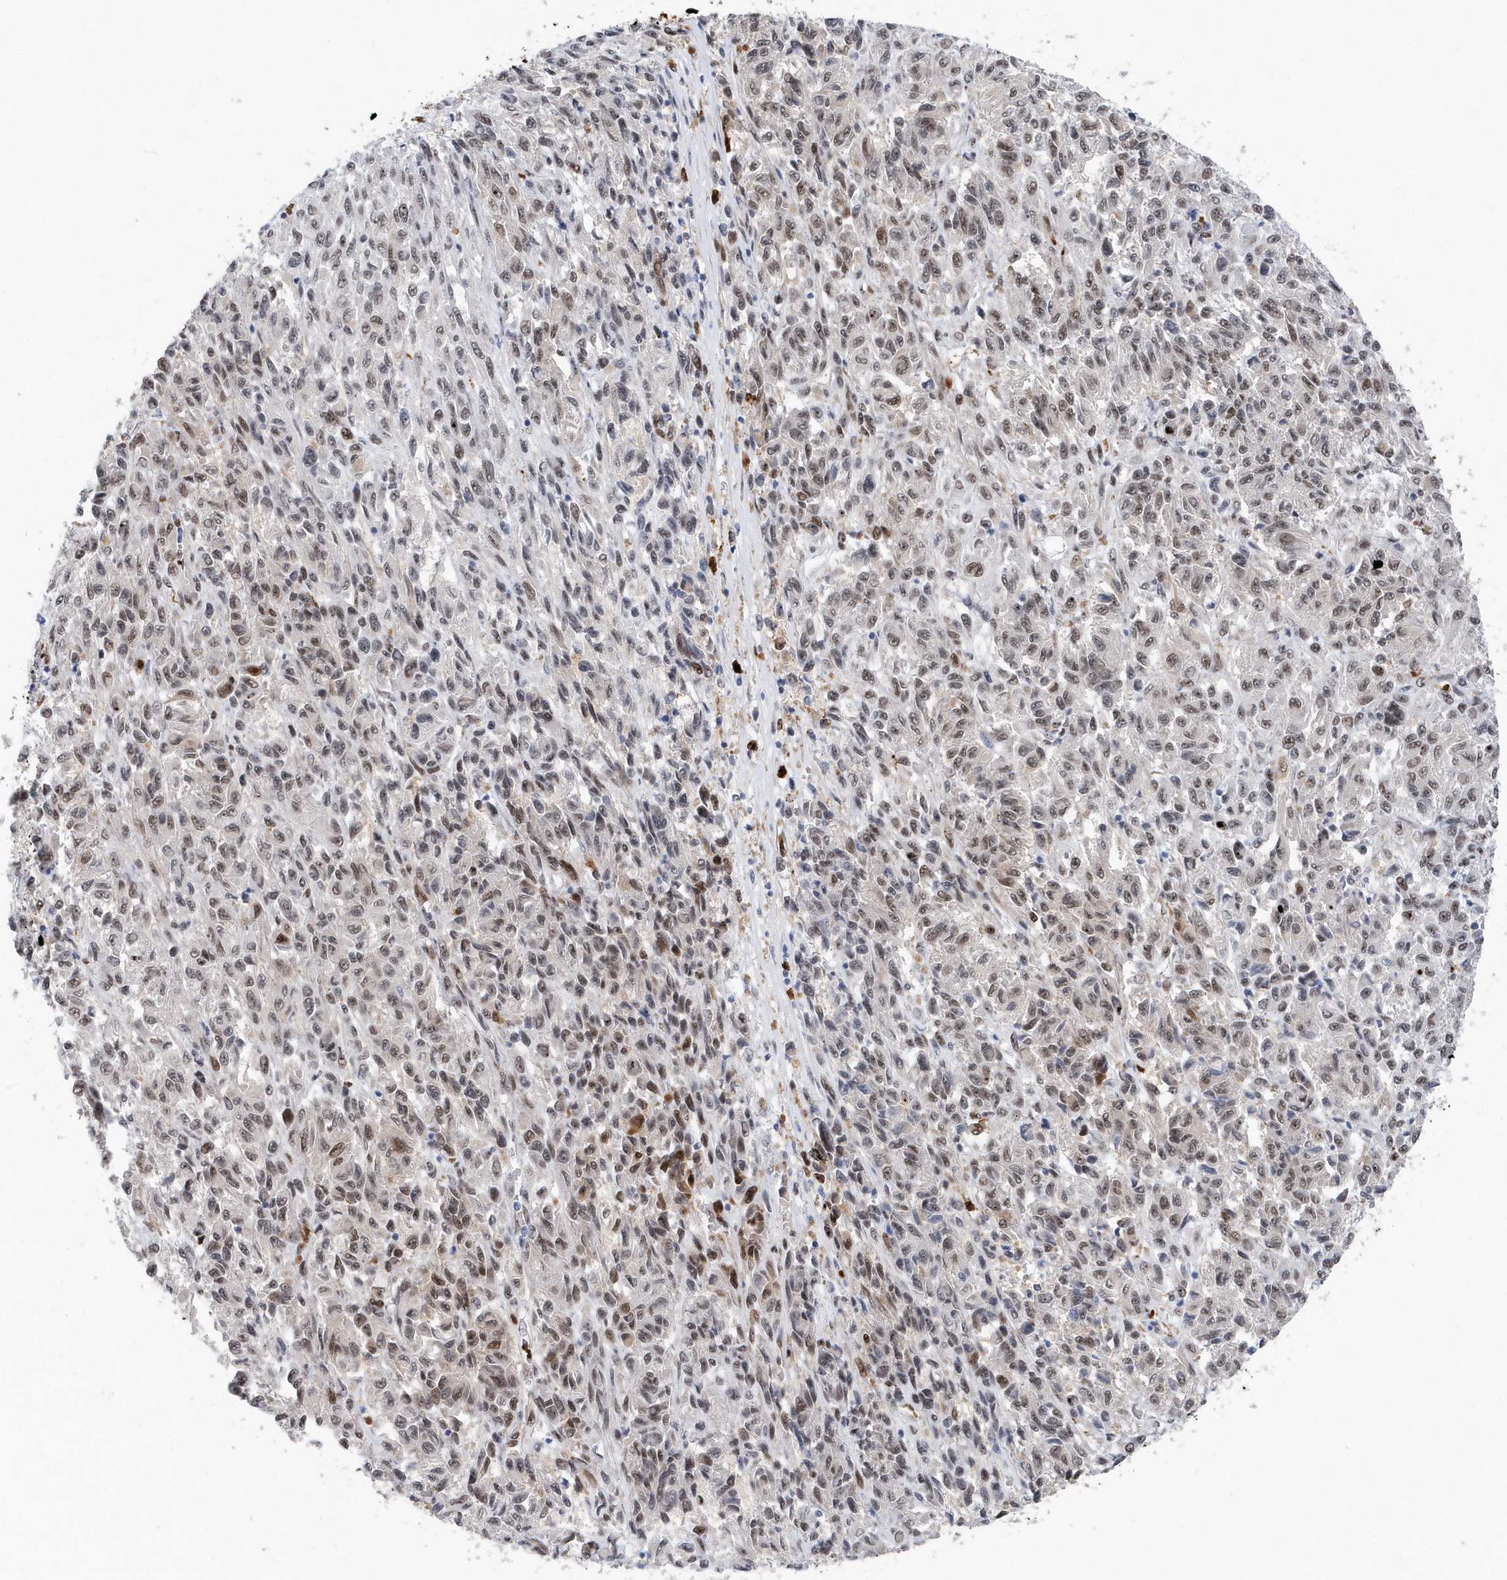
{"staining": {"intensity": "moderate", "quantity": ">75%", "location": "nuclear"}, "tissue": "melanoma", "cell_type": "Tumor cells", "image_type": "cancer", "snomed": [{"axis": "morphology", "description": "Malignant melanoma, Metastatic site"}, {"axis": "topography", "description": "Lung"}], "caption": "This histopathology image shows IHC staining of malignant melanoma (metastatic site), with medium moderate nuclear expression in about >75% of tumor cells.", "gene": "RPP30", "patient": {"sex": "male", "age": 64}}